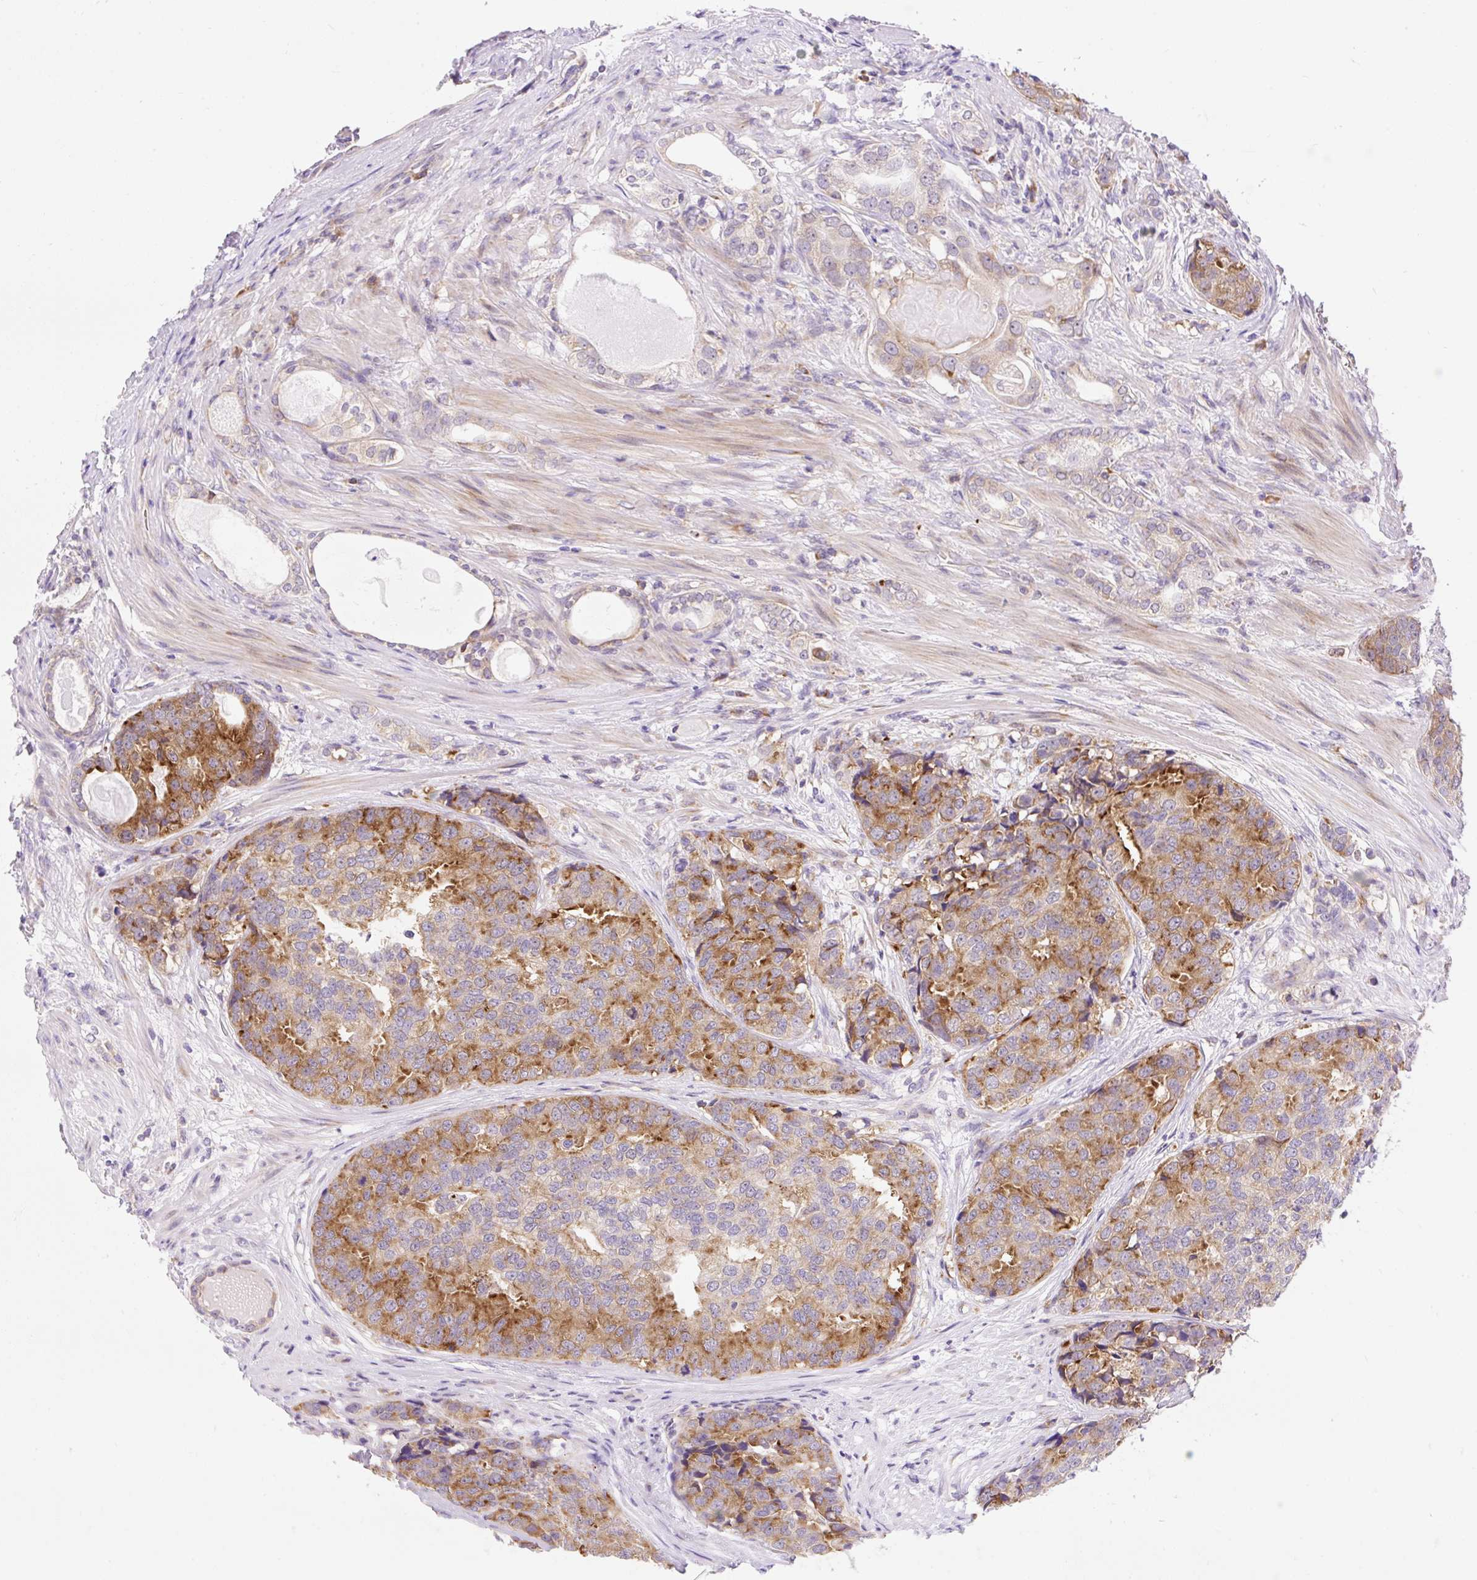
{"staining": {"intensity": "moderate", "quantity": ">75%", "location": "cytoplasmic/membranous"}, "tissue": "prostate cancer", "cell_type": "Tumor cells", "image_type": "cancer", "snomed": [{"axis": "morphology", "description": "Adenocarcinoma, High grade"}, {"axis": "topography", "description": "Prostate"}], "caption": "Immunohistochemistry (DAB) staining of human prostate high-grade adenocarcinoma exhibits moderate cytoplasmic/membranous protein positivity in approximately >75% of tumor cells.", "gene": "GPR45", "patient": {"sex": "male", "age": 68}}